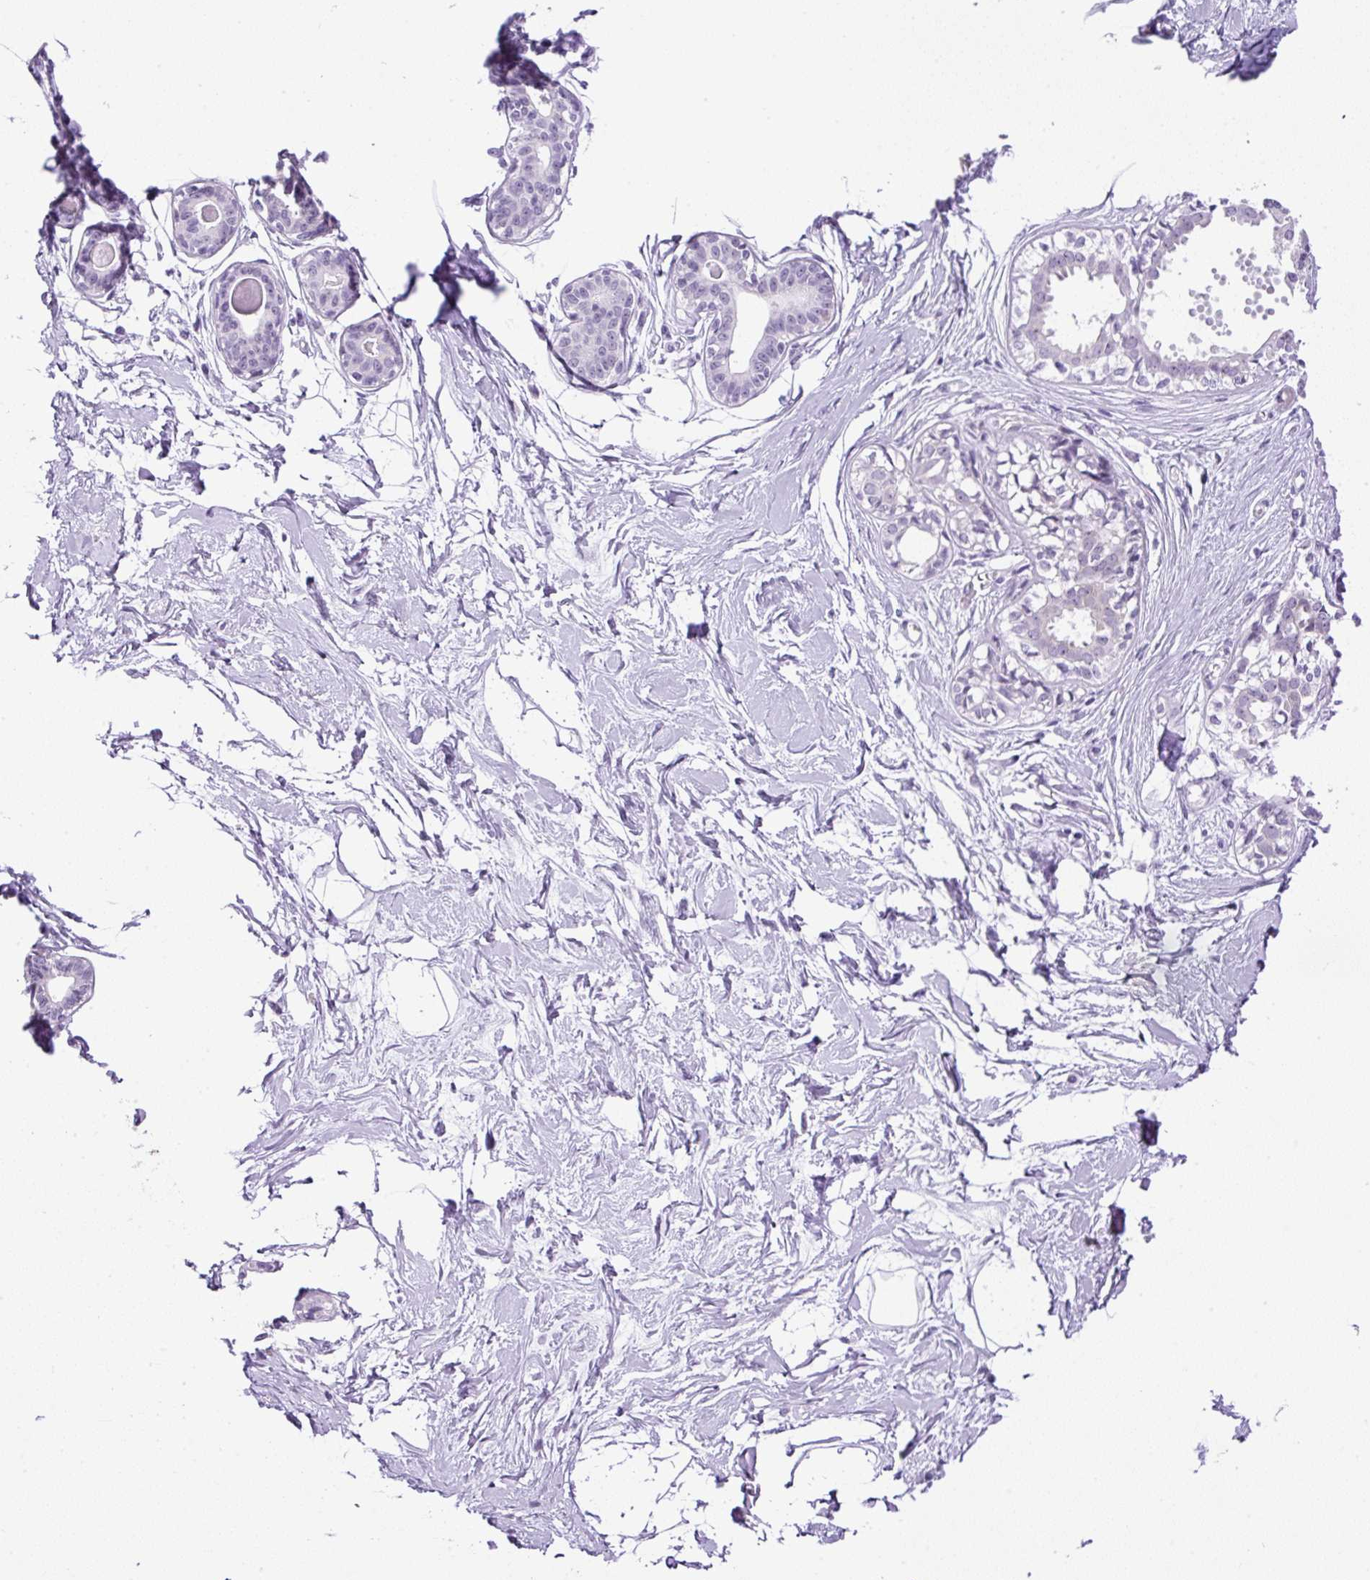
{"staining": {"intensity": "negative", "quantity": "none", "location": "none"}, "tissue": "breast", "cell_type": "Adipocytes", "image_type": "normal", "snomed": [{"axis": "morphology", "description": "Normal tissue, NOS"}, {"axis": "topography", "description": "Breast"}], "caption": "DAB immunohistochemical staining of benign human breast shows no significant positivity in adipocytes. (DAB (3,3'-diaminobenzidine) IHC with hematoxylin counter stain).", "gene": "RHBDD2", "patient": {"sex": "female", "age": 45}}